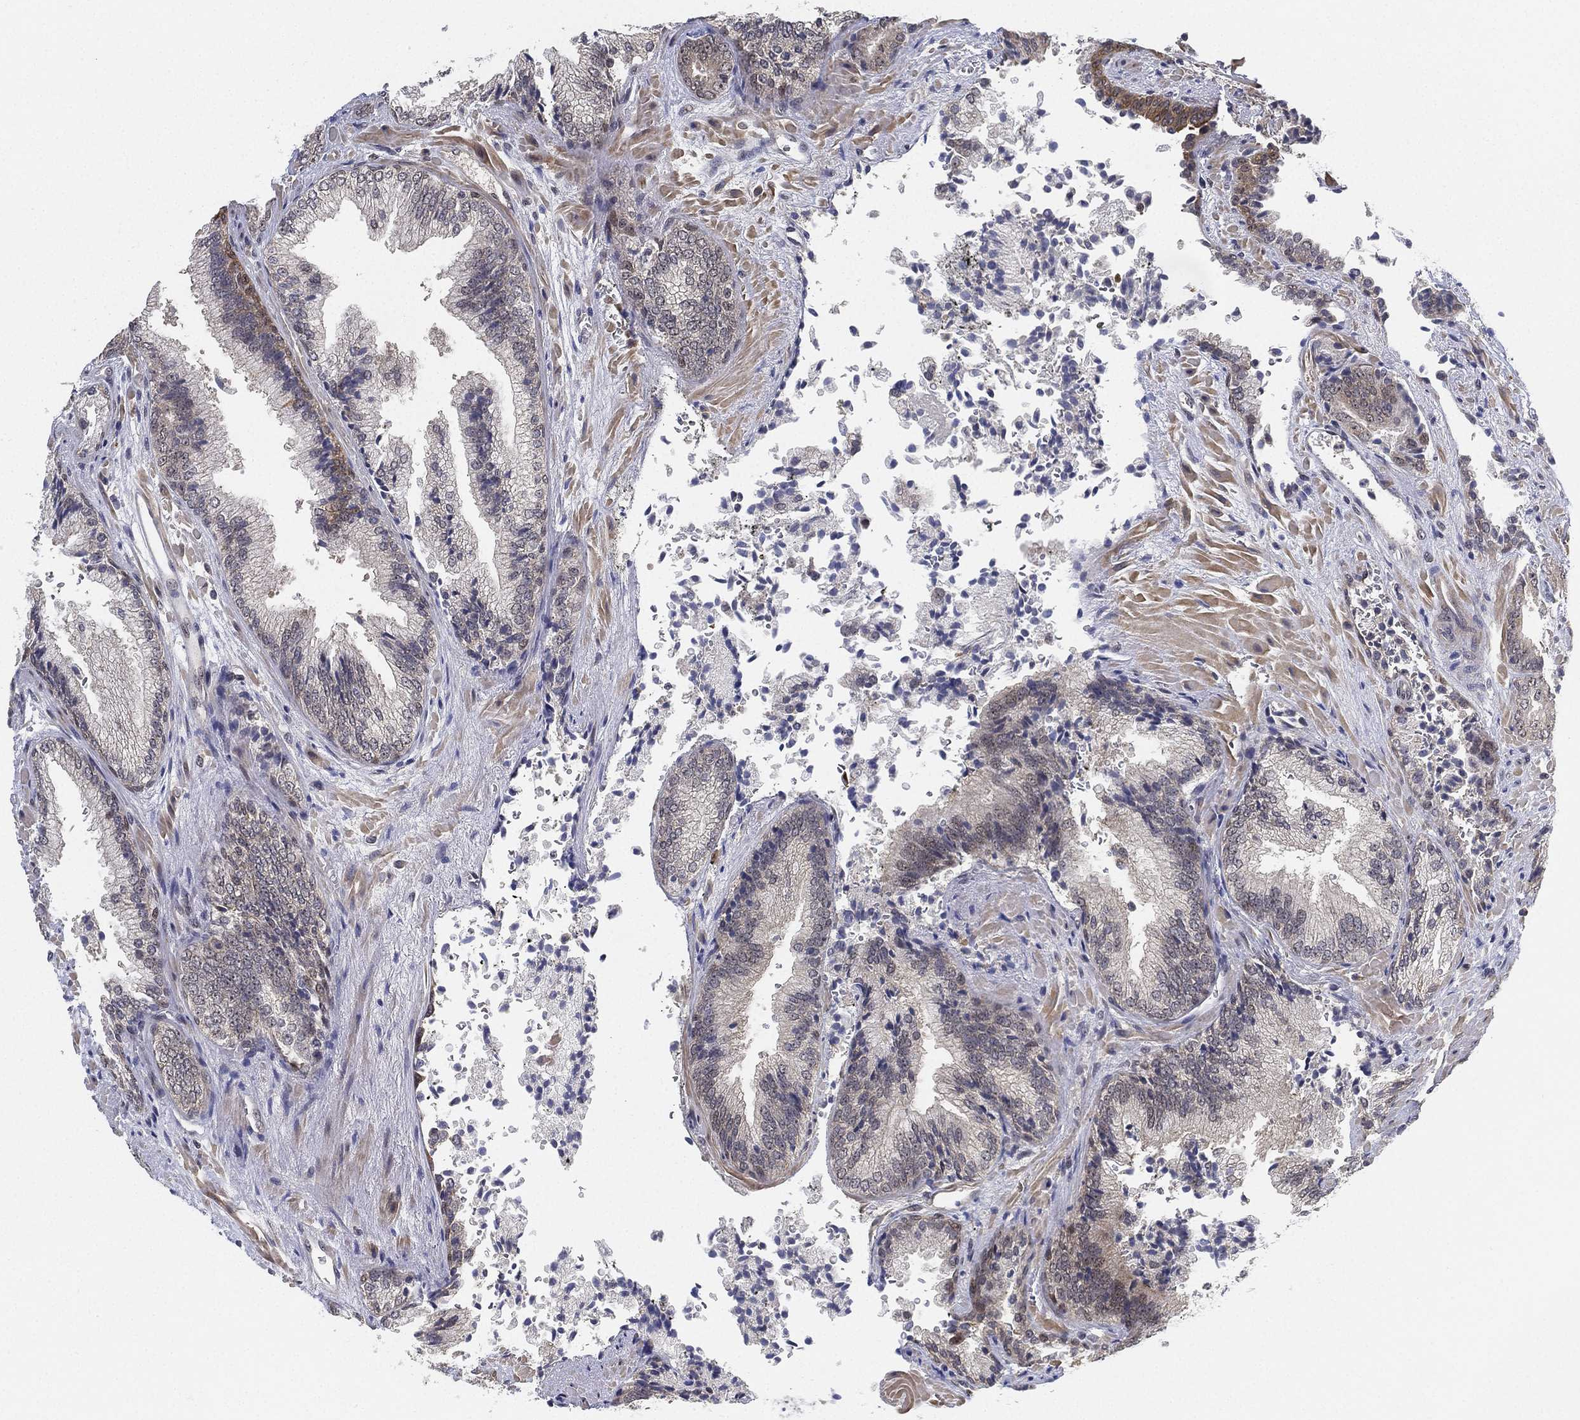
{"staining": {"intensity": "weak", "quantity": "<25%", "location": "cytoplasmic/membranous"}, "tissue": "prostate cancer", "cell_type": "Tumor cells", "image_type": "cancer", "snomed": [{"axis": "morphology", "description": "Adenocarcinoma, Low grade"}, {"axis": "topography", "description": "Prostate"}], "caption": "Immunohistochemical staining of prostate cancer demonstrates no significant positivity in tumor cells.", "gene": "PPP1R16B", "patient": {"sex": "male", "age": 68}}